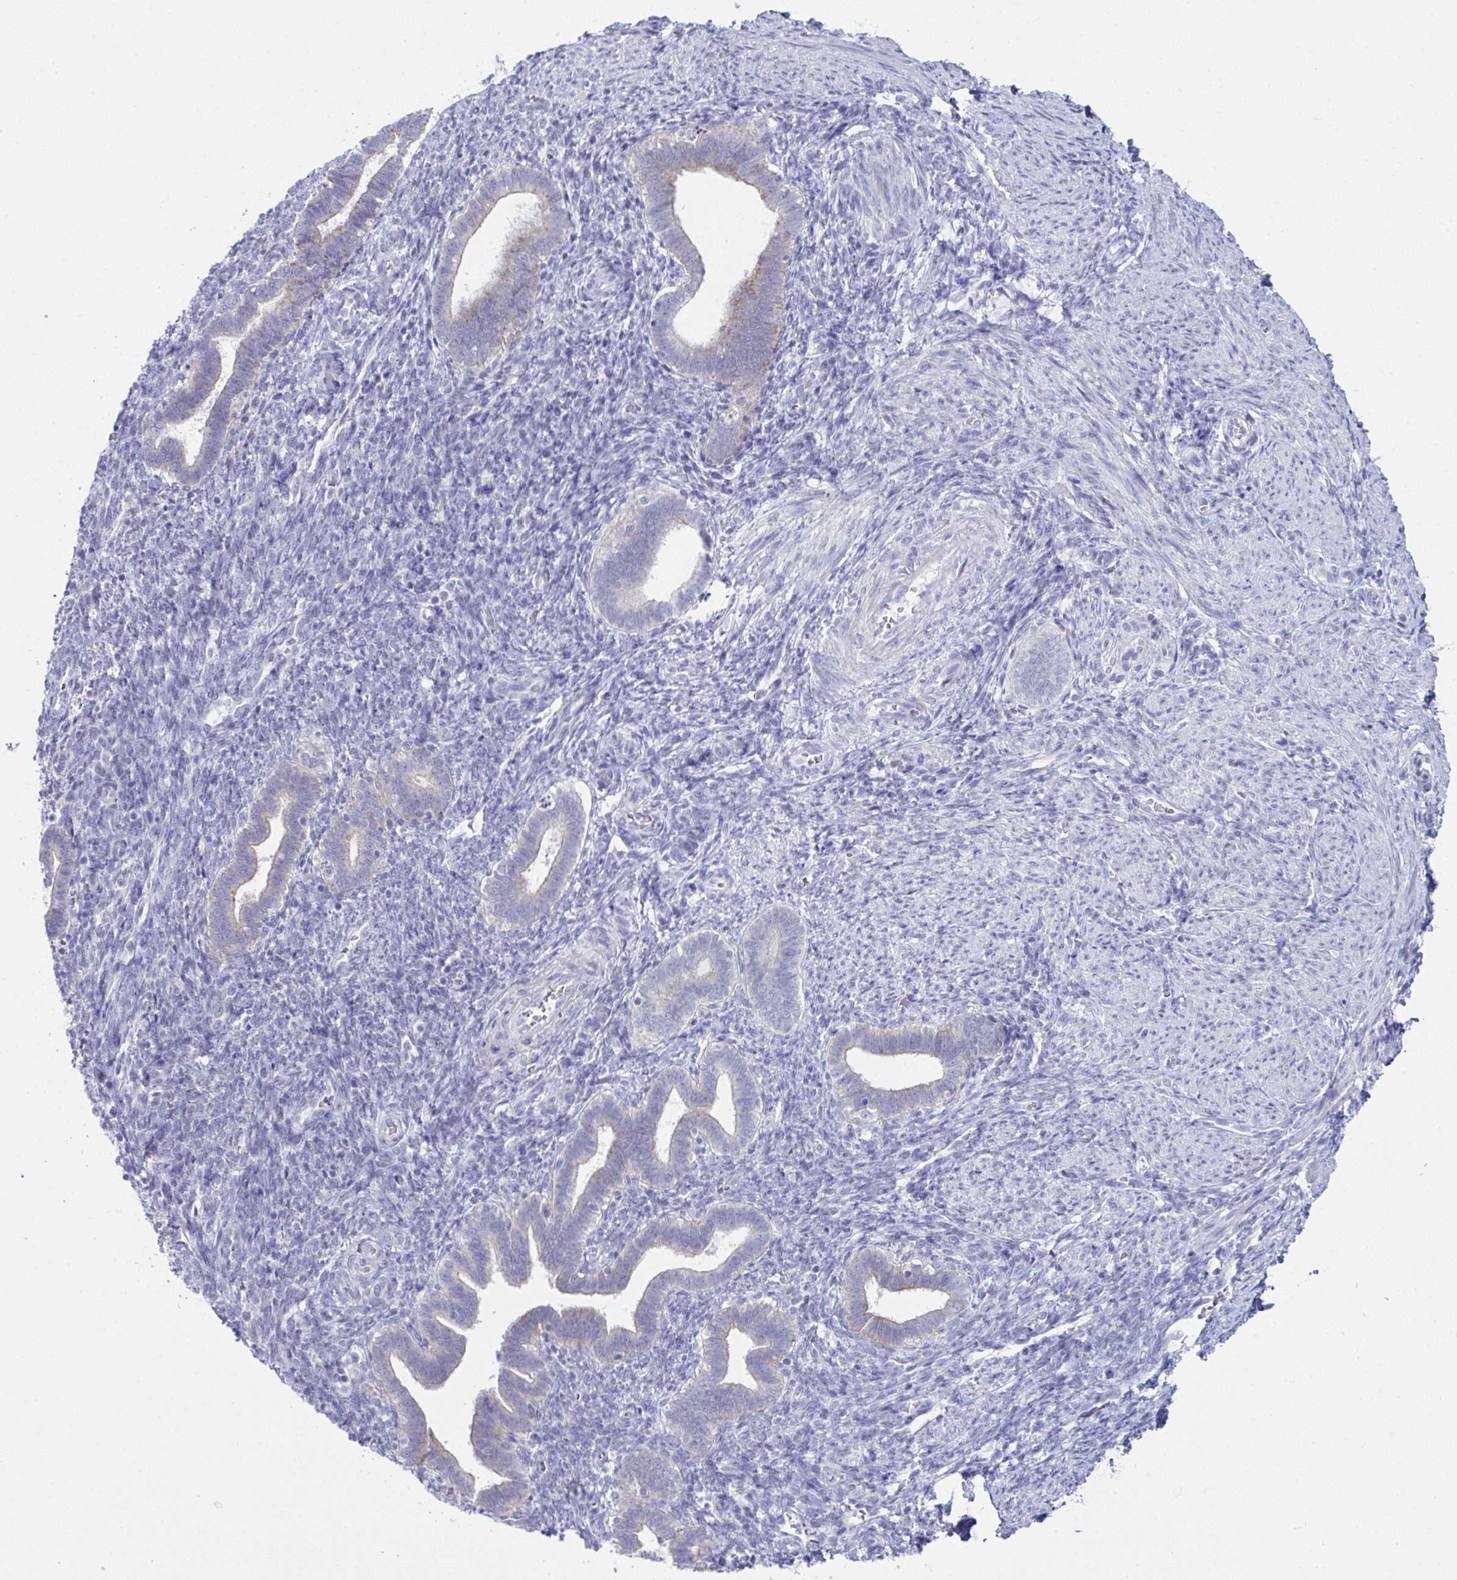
{"staining": {"intensity": "negative", "quantity": "none", "location": "none"}, "tissue": "endometrium", "cell_type": "Cells in endometrial stroma", "image_type": "normal", "snomed": [{"axis": "morphology", "description": "Normal tissue, NOS"}, {"axis": "topography", "description": "Endometrium"}], "caption": "Micrograph shows no significant protein staining in cells in endometrial stroma of normal endometrium. (DAB (3,3'-diaminobenzidine) immunohistochemistry, high magnification).", "gene": "TENT5D", "patient": {"sex": "female", "age": 34}}